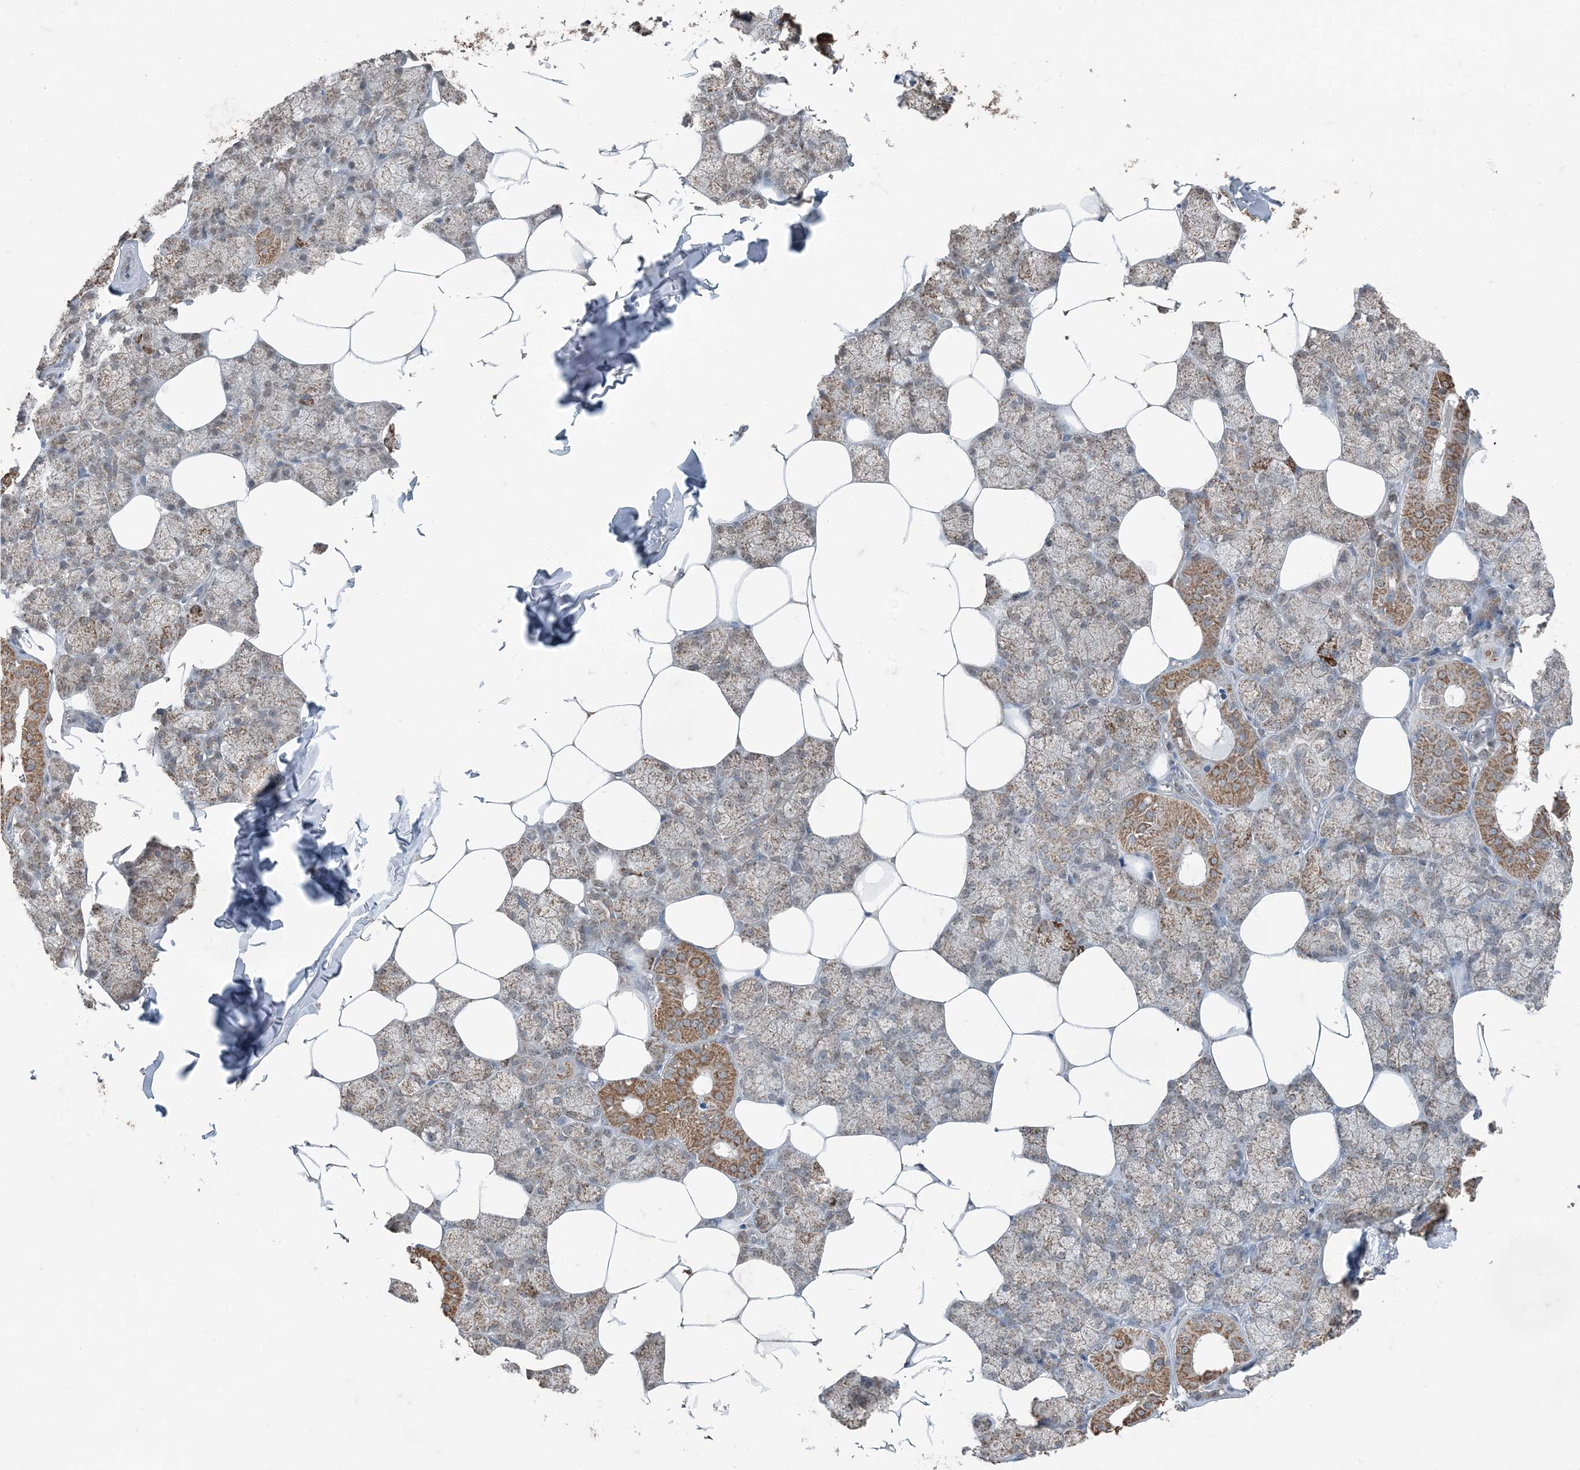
{"staining": {"intensity": "moderate", "quantity": ">75%", "location": "cytoplasmic/membranous"}, "tissue": "salivary gland", "cell_type": "Glandular cells", "image_type": "normal", "snomed": [{"axis": "morphology", "description": "Normal tissue, NOS"}, {"axis": "topography", "description": "Salivary gland"}], "caption": "Salivary gland stained with a brown dye reveals moderate cytoplasmic/membranous positive positivity in approximately >75% of glandular cells.", "gene": "GNL1", "patient": {"sex": "male", "age": 62}}